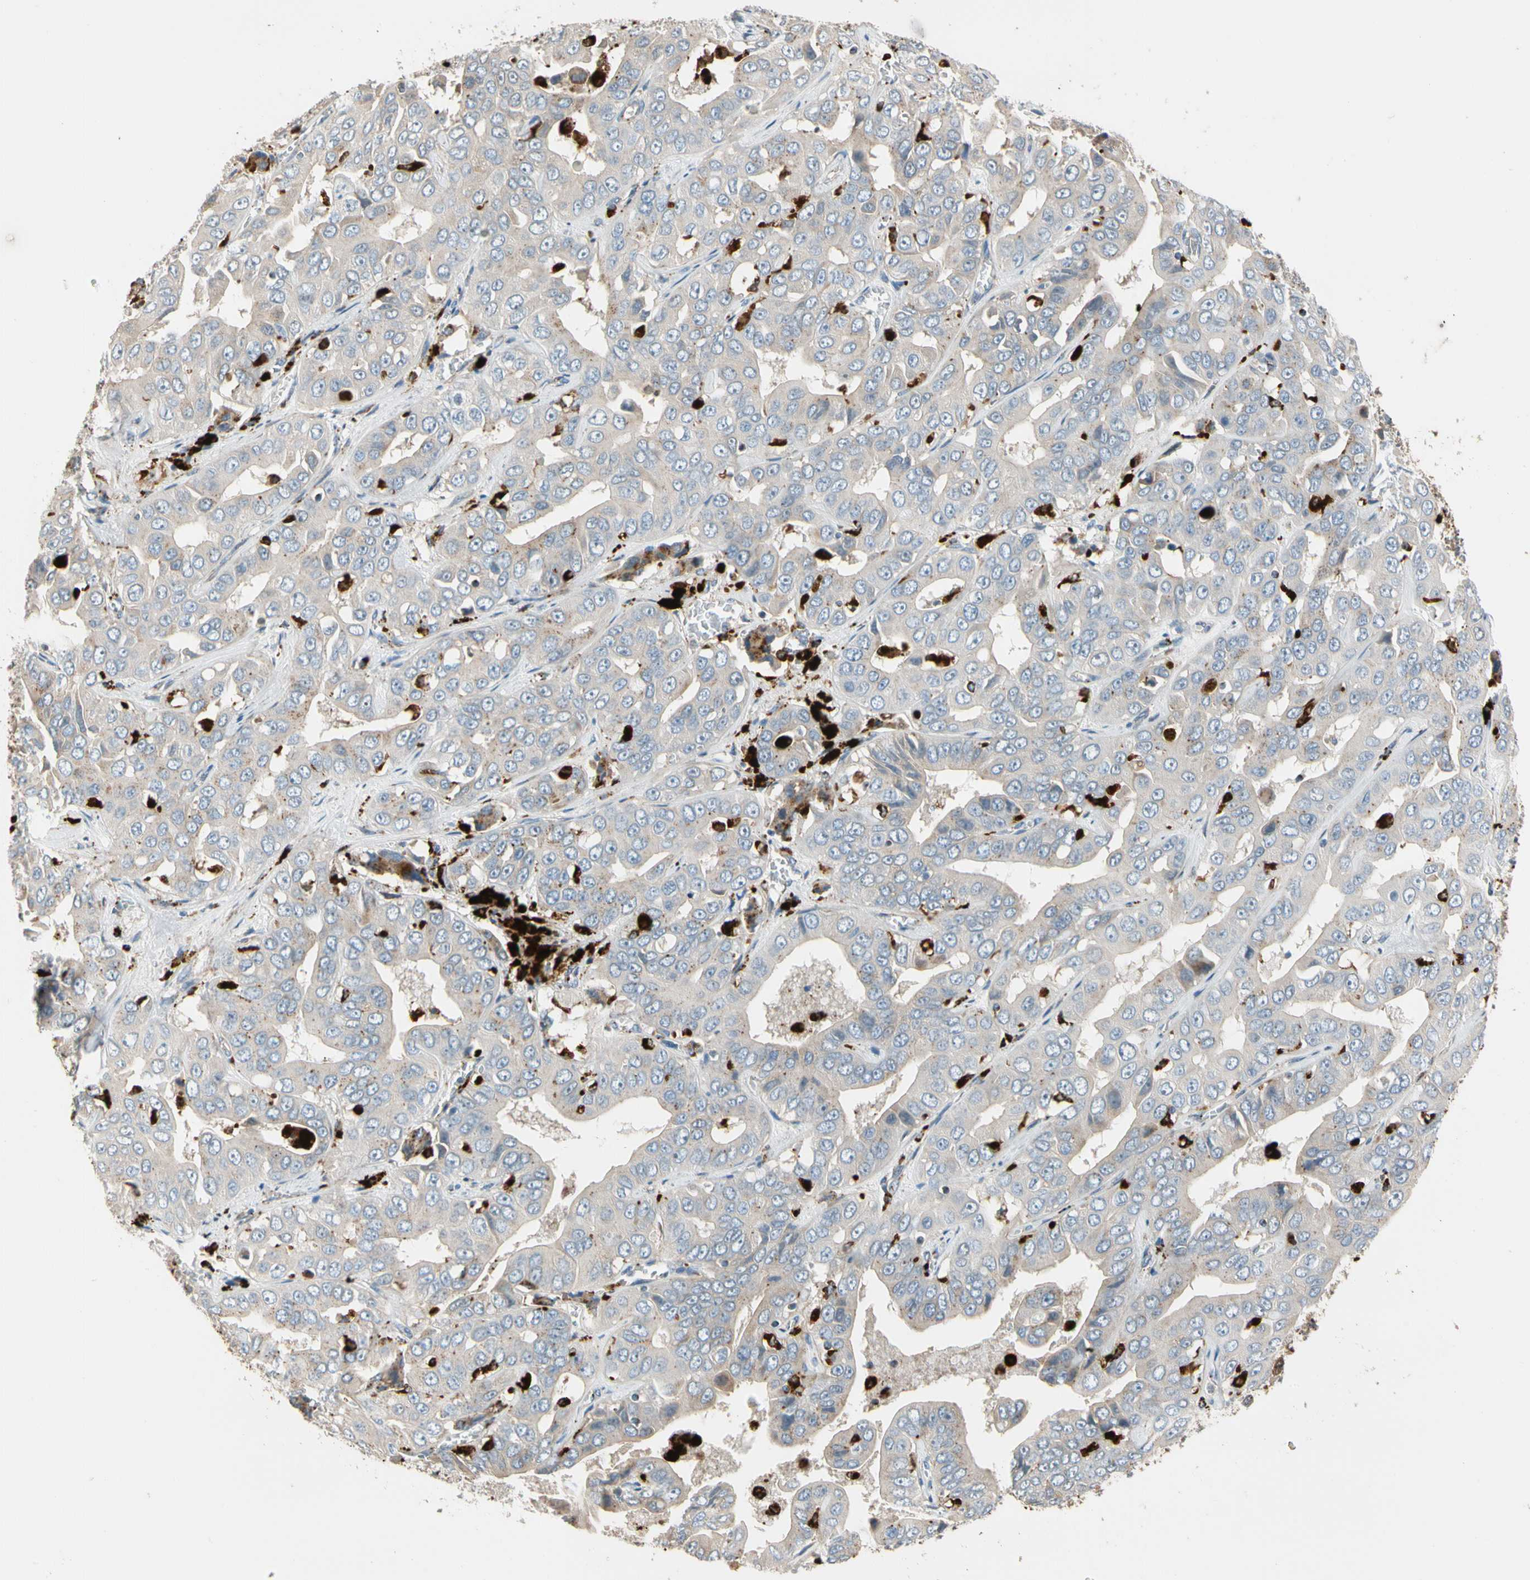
{"staining": {"intensity": "negative", "quantity": "none", "location": "none"}, "tissue": "liver cancer", "cell_type": "Tumor cells", "image_type": "cancer", "snomed": [{"axis": "morphology", "description": "Cholangiocarcinoma"}, {"axis": "topography", "description": "Liver"}], "caption": "Tumor cells show no significant expression in liver cancer (cholangiocarcinoma).", "gene": "GM2A", "patient": {"sex": "female", "age": 52}}